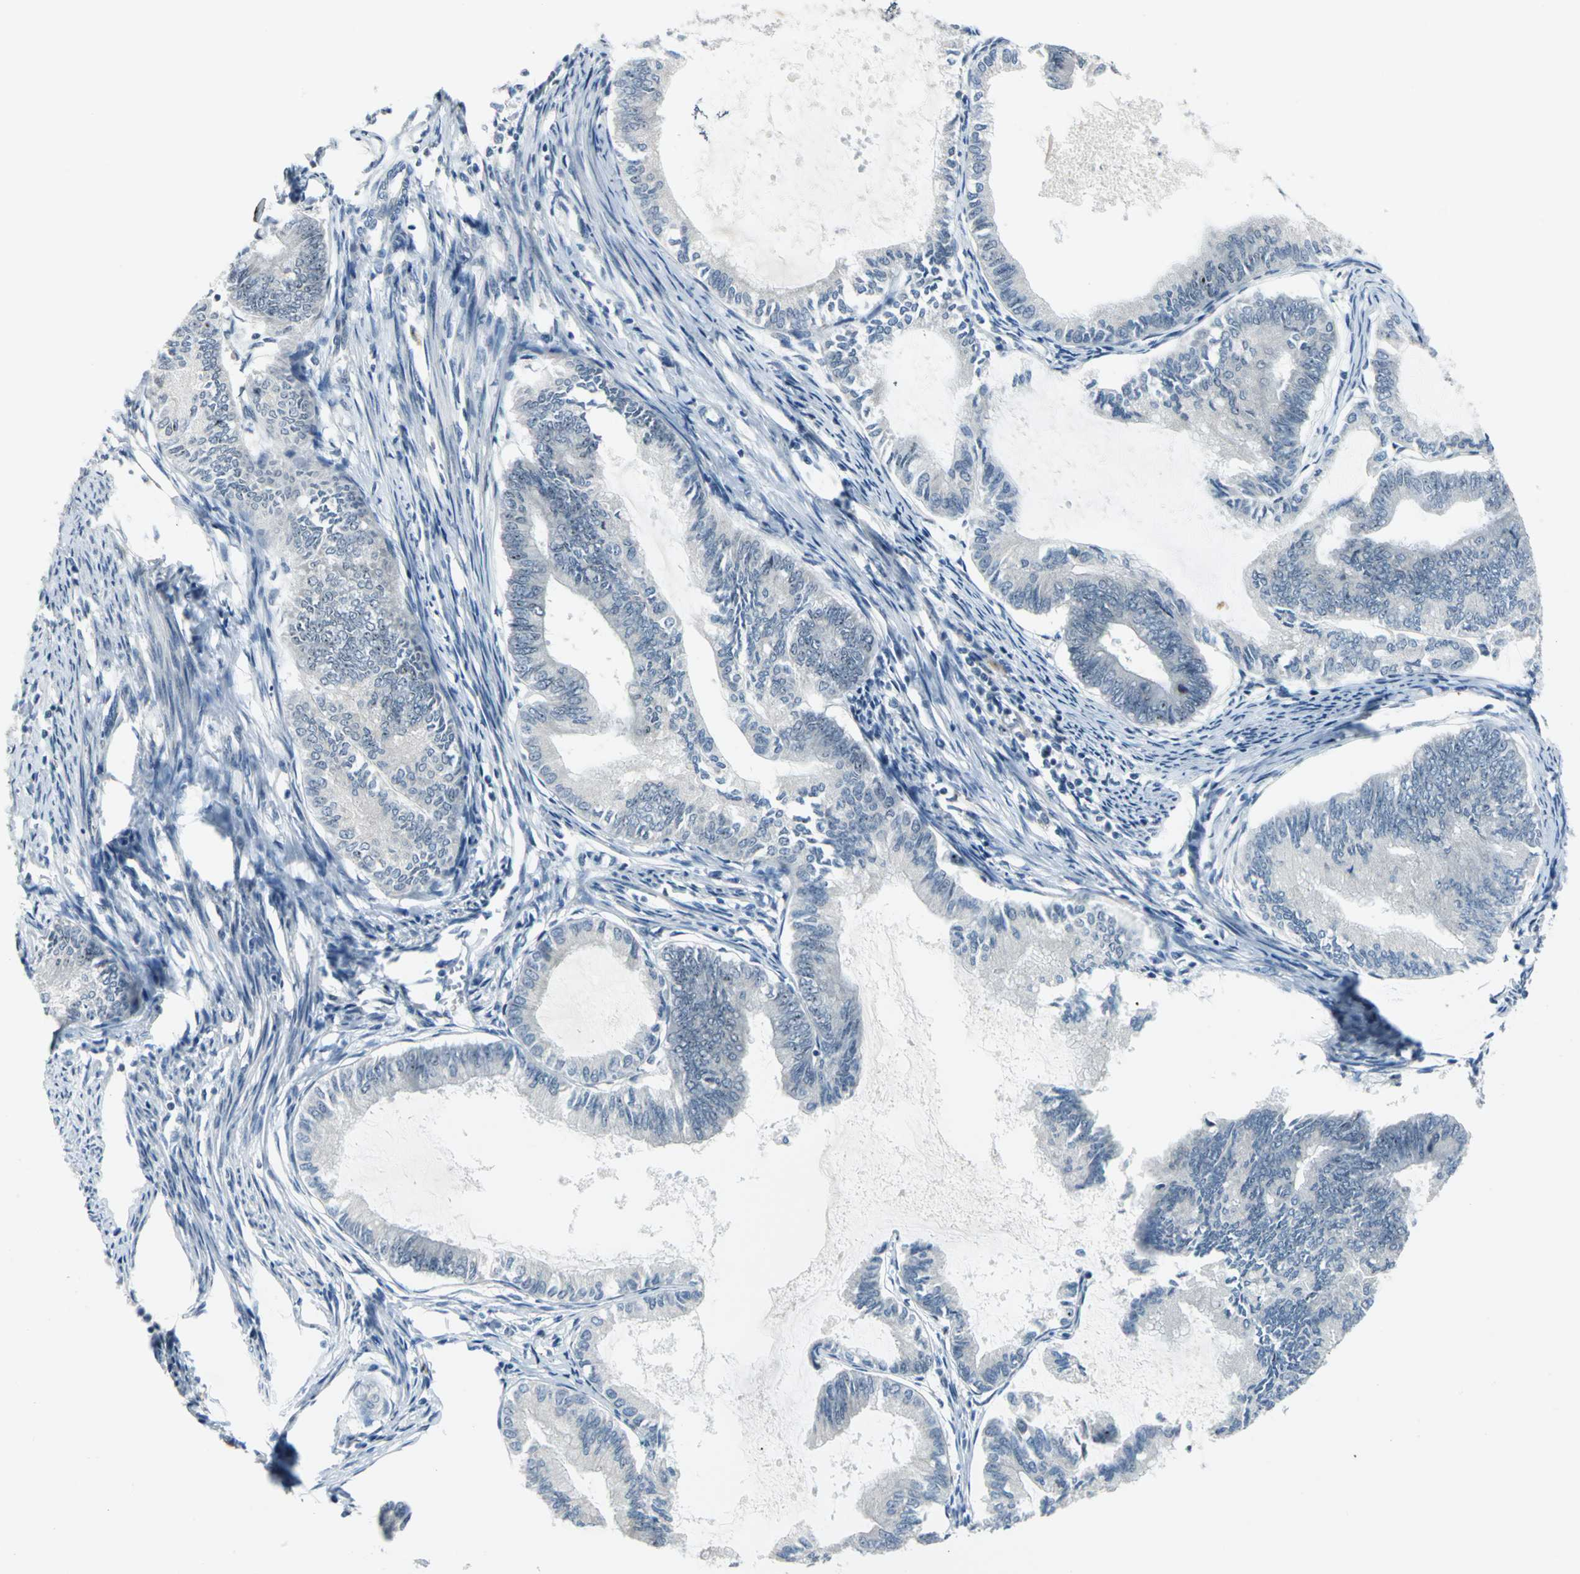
{"staining": {"intensity": "moderate", "quantity": "<25%", "location": "nuclear"}, "tissue": "endometrial cancer", "cell_type": "Tumor cells", "image_type": "cancer", "snomed": [{"axis": "morphology", "description": "Adenocarcinoma, NOS"}, {"axis": "topography", "description": "Endometrium"}], "caption": "Protein expression by immunohistochemistry (IHC) shows moderate nuclear staining in about <25% of tumor cells in endometrial cancer.", "gene": "MYBBP1A", "patient": {"sex": "female", "age": 86}}